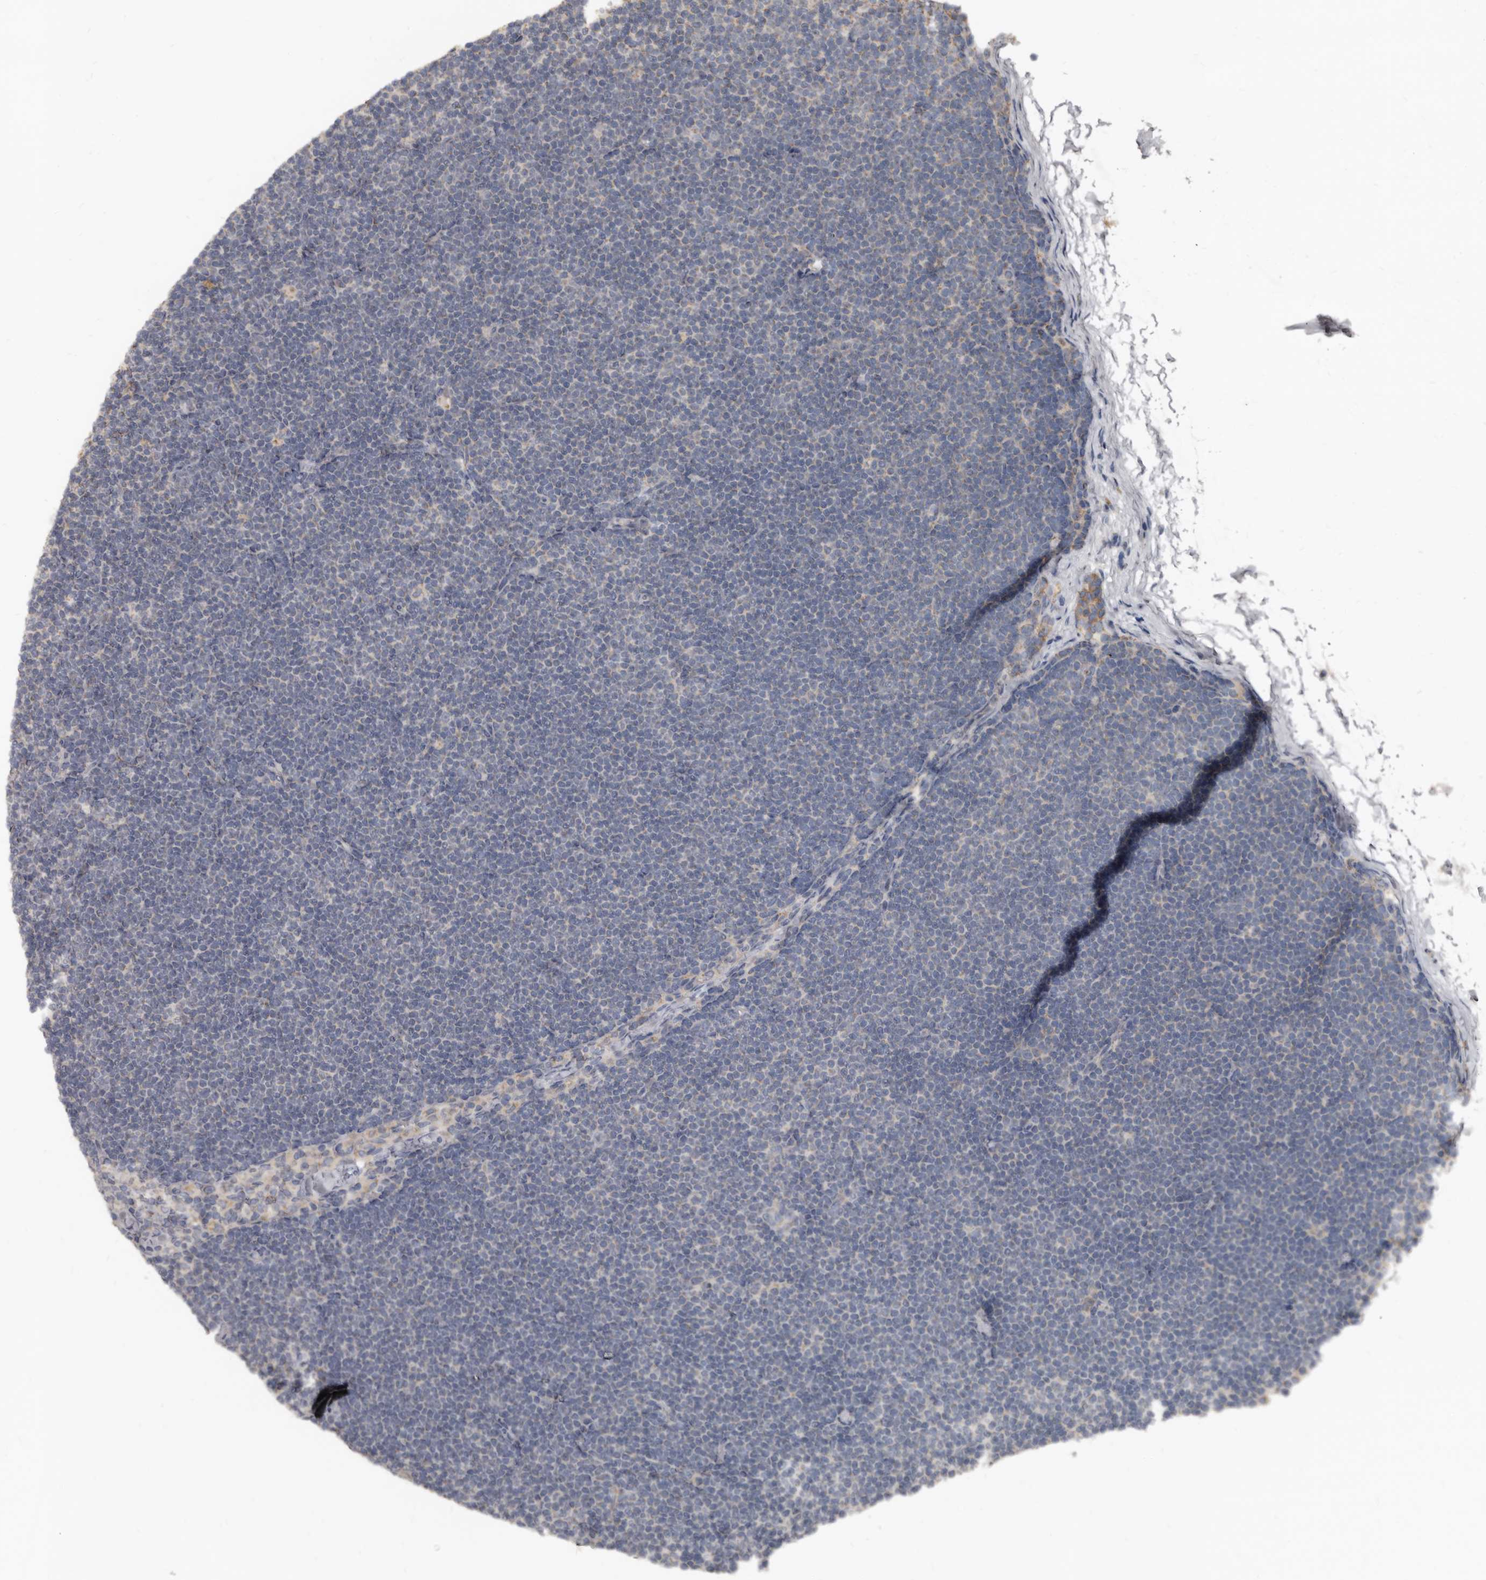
{"staining": {"intensity": "negative", "quantity": "none", "location": "none"}, "tissue": "lymphoma", "cell_type": "Tumor cells", "image_type": "cancer", "snomed": [{"axis": "morphology", "description": "Malignant lymphoma, non-Hodgkin's type, Low grade"}, {"axis": "topography", "description": "Lymph node"}], "caption": "The immunohistochemistry (IHC) micrograph has no significant expression in tumor cells of lymphoma tissue.", "gene": "GREB1", "patient": {"sex": "female", "age": 53}}